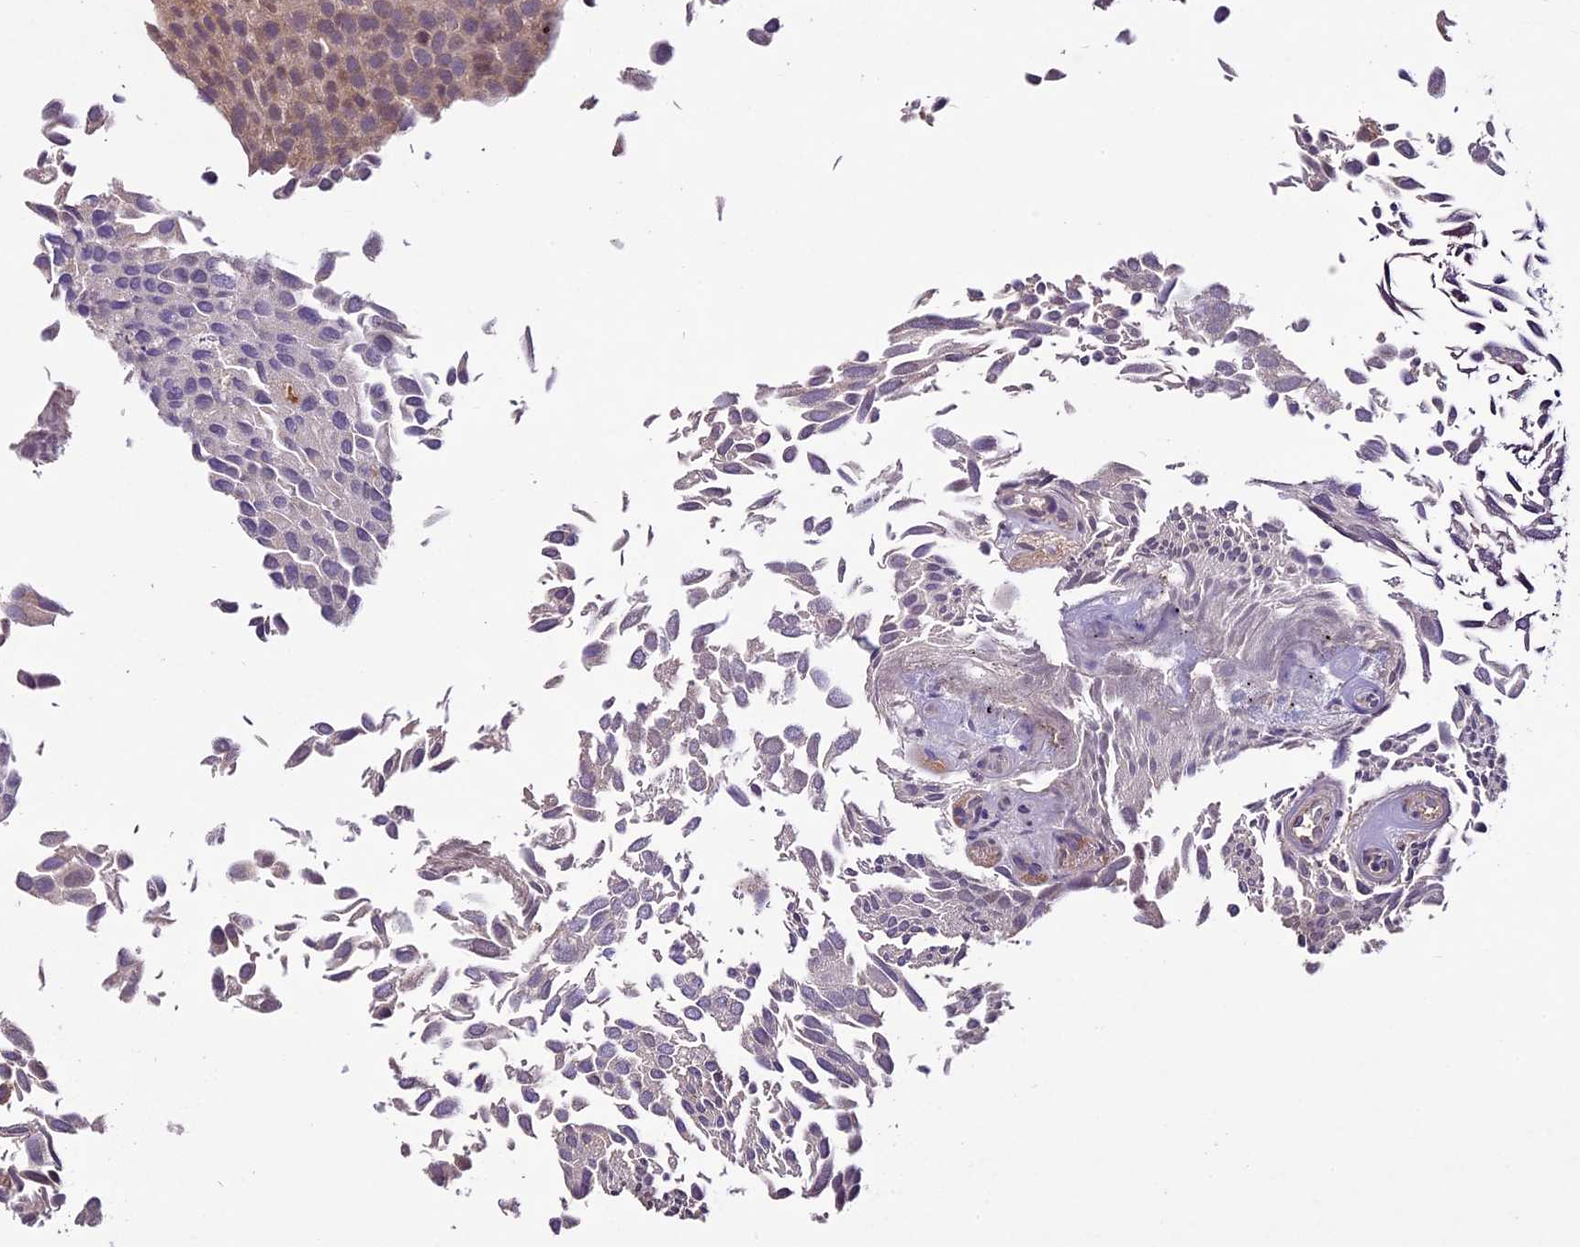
{"staining": {"intensity": "weak", "quantity": ">75%", "location": "cytoplasmic/membranous,nuclear"}, "tissue": "urothelial cancer", "cell_type": "Tumor cells", "image_type": "cancer", "snomed": [{"axis": "morphology", "description": "Urothelial carcinoma, Low grade"}, {"axis": "topography", "description": "Urinary bladder"}], "caption": "This histopathology image shows urothelial carcinoma (low-grade) stained with IHC to label a protein in brown. The cytoplasmic/membranous and nuclear of tumor cells show weak positivity for the protein. Nuclei are counter-stained blue.", "gene": "C3orf70", "patient": {"sex": "male", "age": 89}}